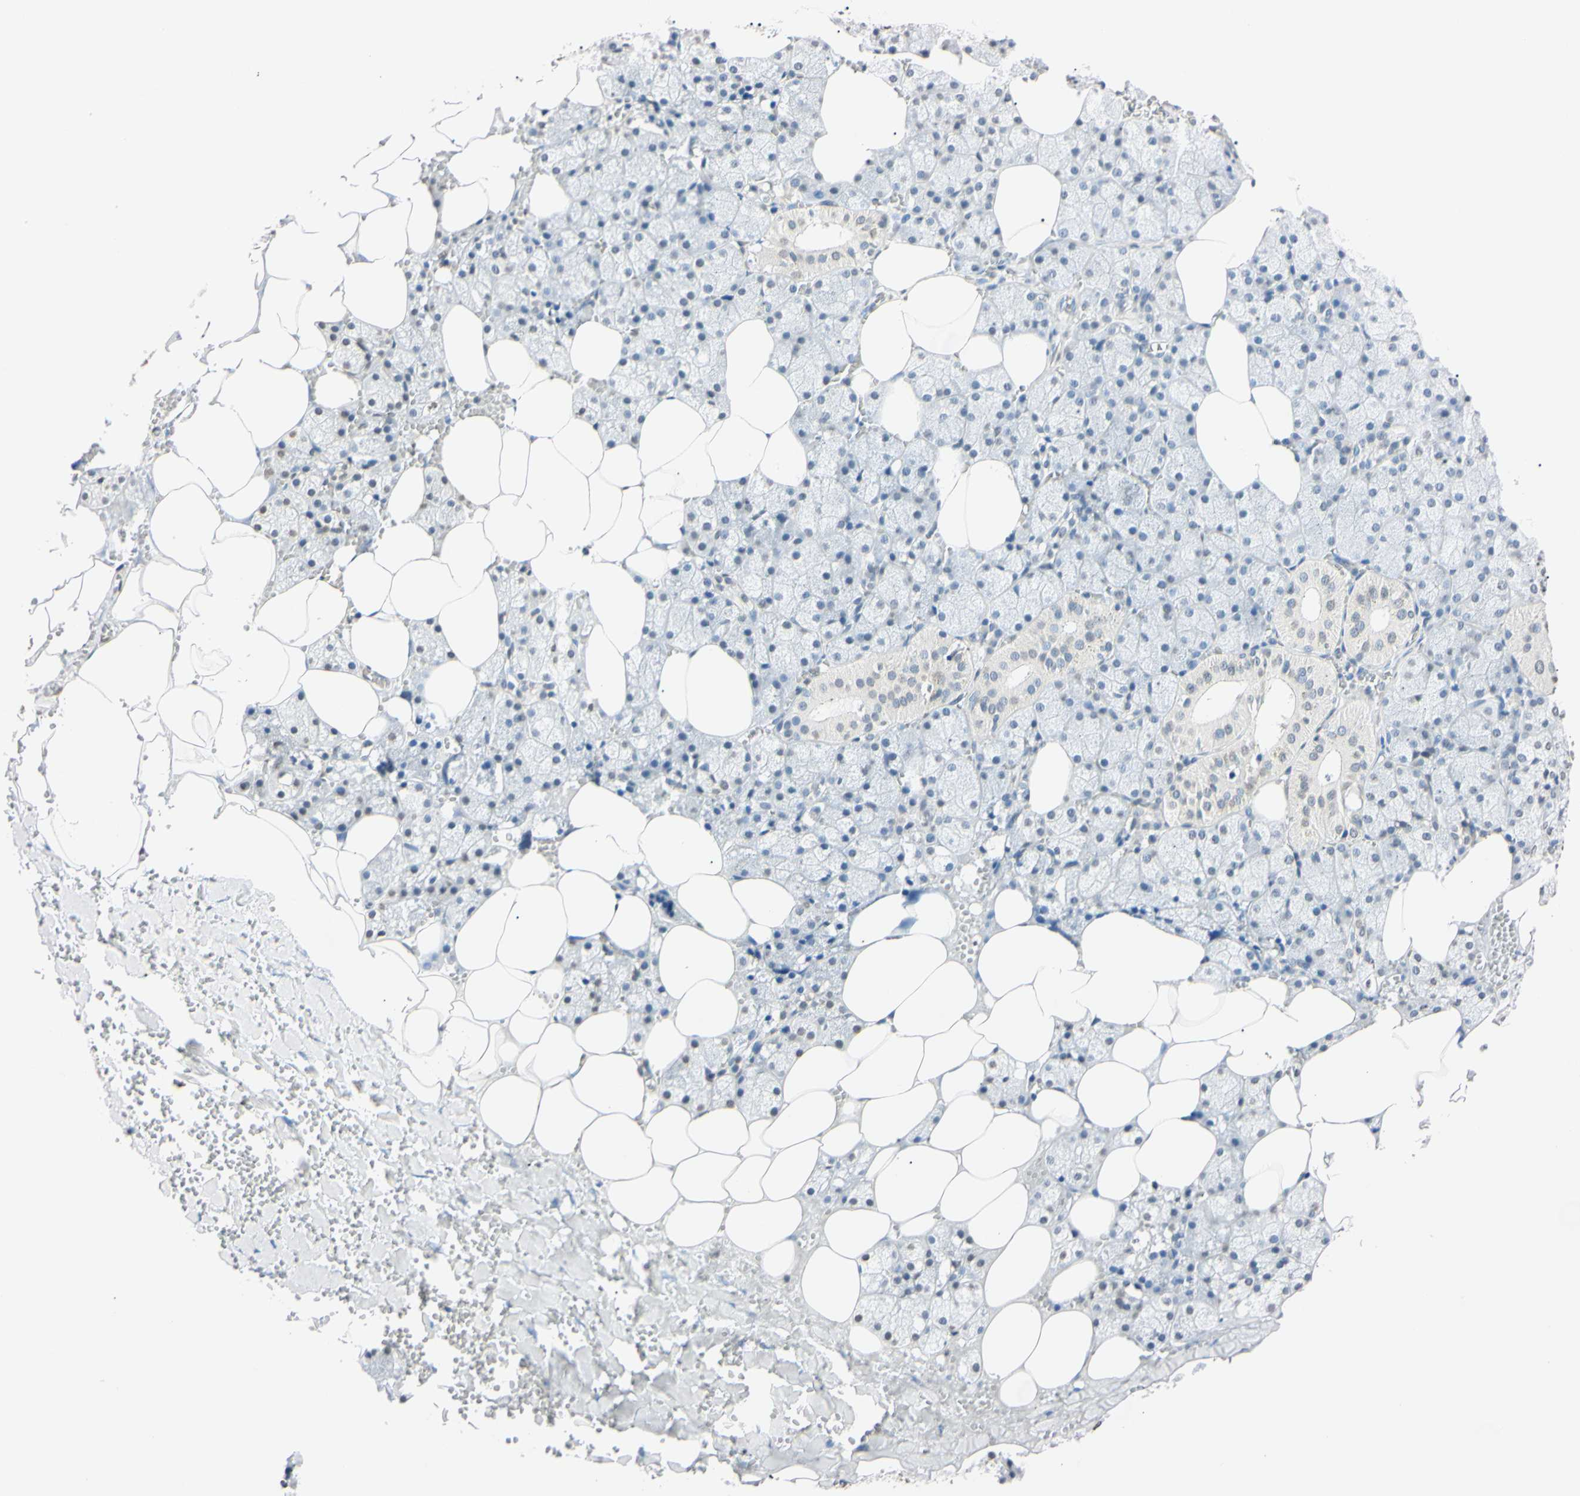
{"staining": {"intensity": "negative", "quantity": "none", "location": "none"}, "tissue": "salivary gland", "cell_type": "Glandular cells", "image_type": "normal", "snomed": [{"axis": "morphology", "description": "Normal tissue, NOS"}, {"axis": "topography", "description": "Salivary gland"}], "caption": "Immunohistochemical staining of benign human salivary gland displays no significant staining in glandular cells. (IHC, brightfield microscopy, high magnification).", "gene": "CDC45", "patient": {"sex": "male", "age": 62}}